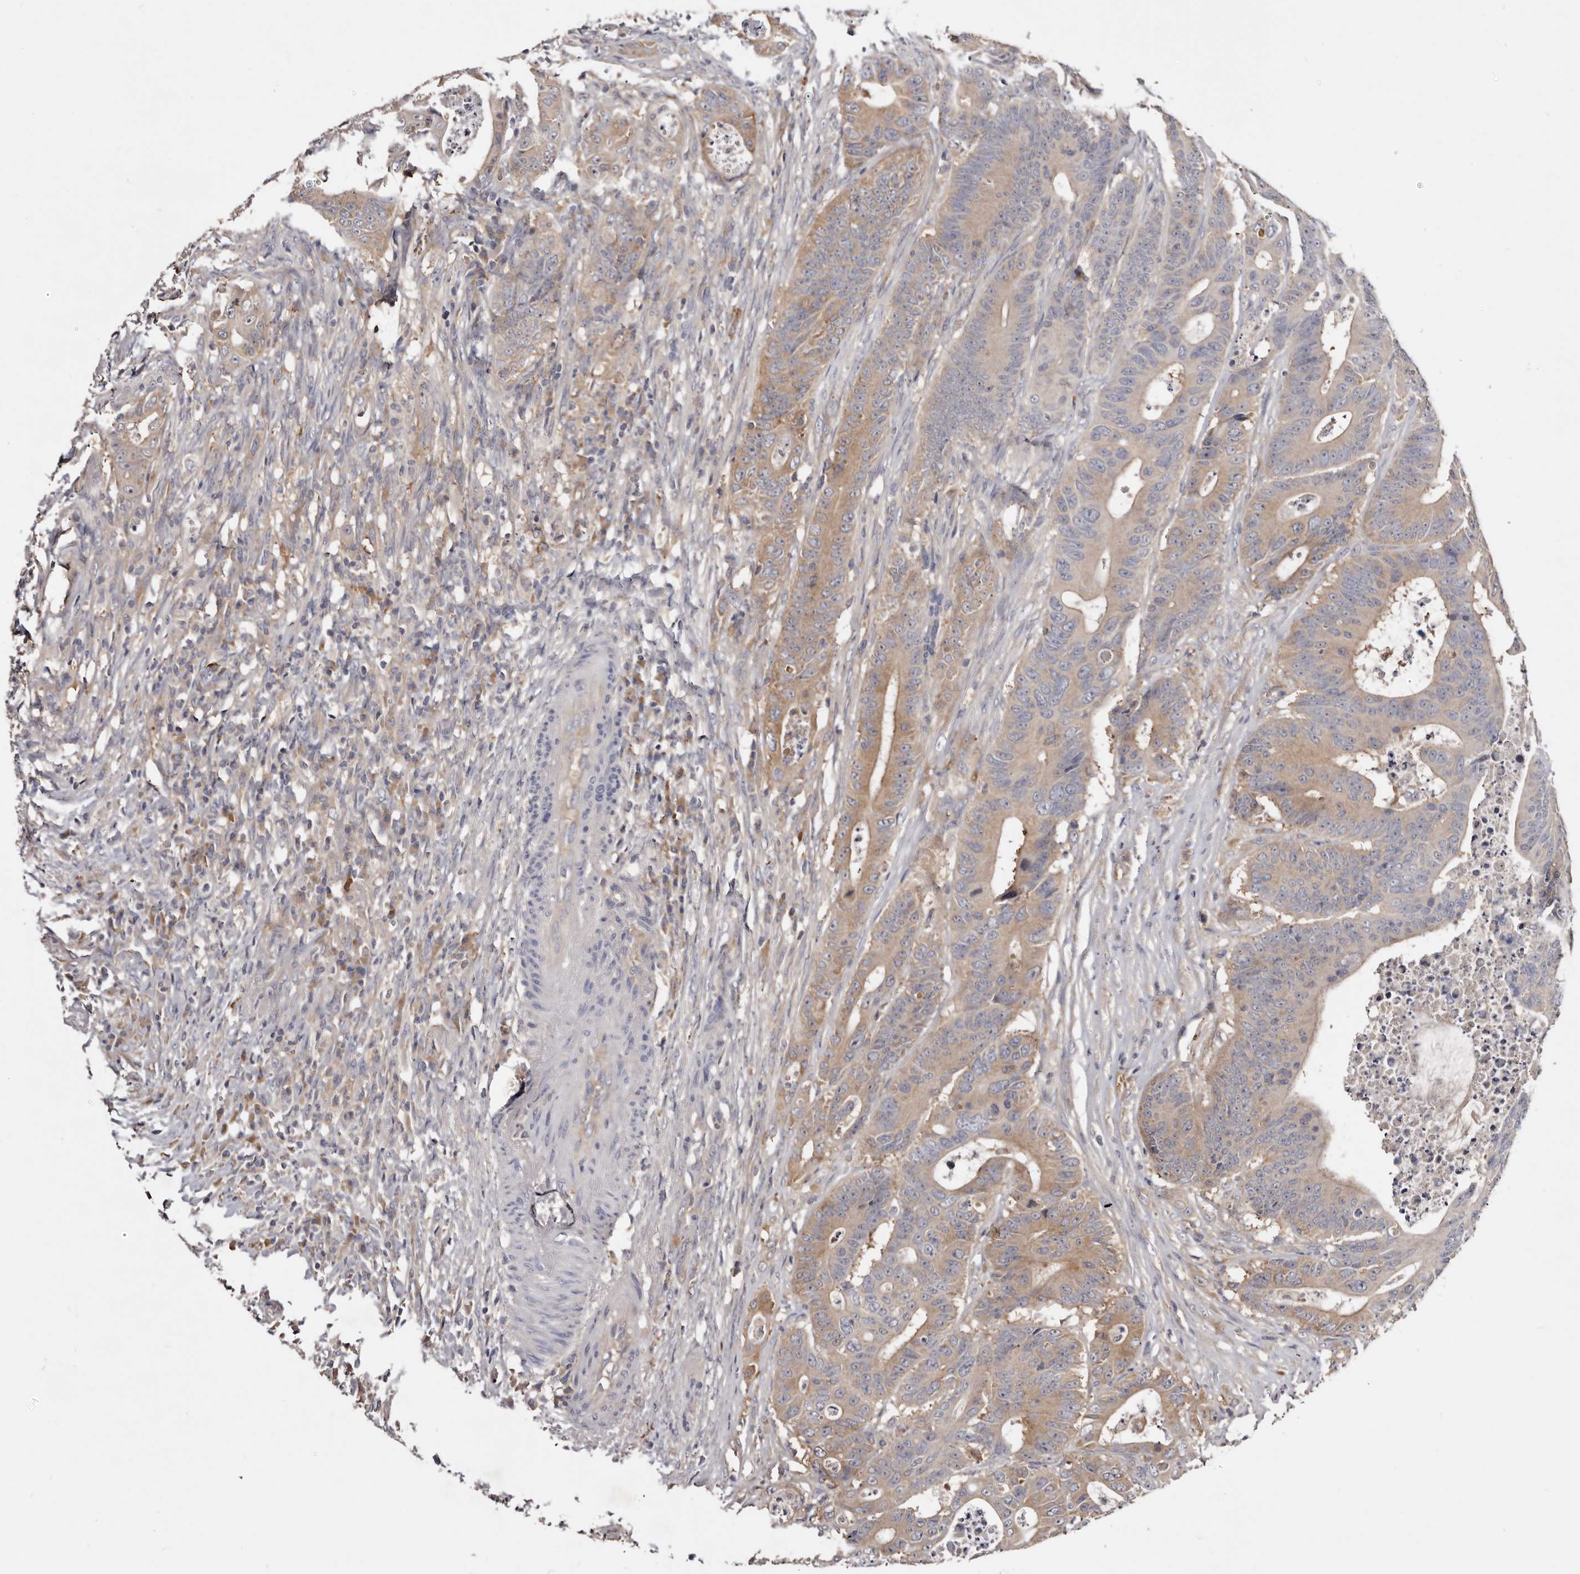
{"staining": {"intensity": "moderate", "quantity": "25%-75%", "location": "cytoplasmic/membranous"}, "tissue": "colorectal cancer", "cell_type": "Tumor cells", "image_type": "cancer", "snomed": [{"axis": "morphology", "description": "Adenocarcinoma, NOS"}, {"axis": "topography", "description": "Colon"}], "caption": "A photomicrograph showing moderate cytoplasmic/membranous staining in about 25%-75% of tumor cells in colorectal cancer, as visualized by brown immunohistochemical staining.", "gene": "LTV1", "patient": {"sex": "male", "age": 83}}